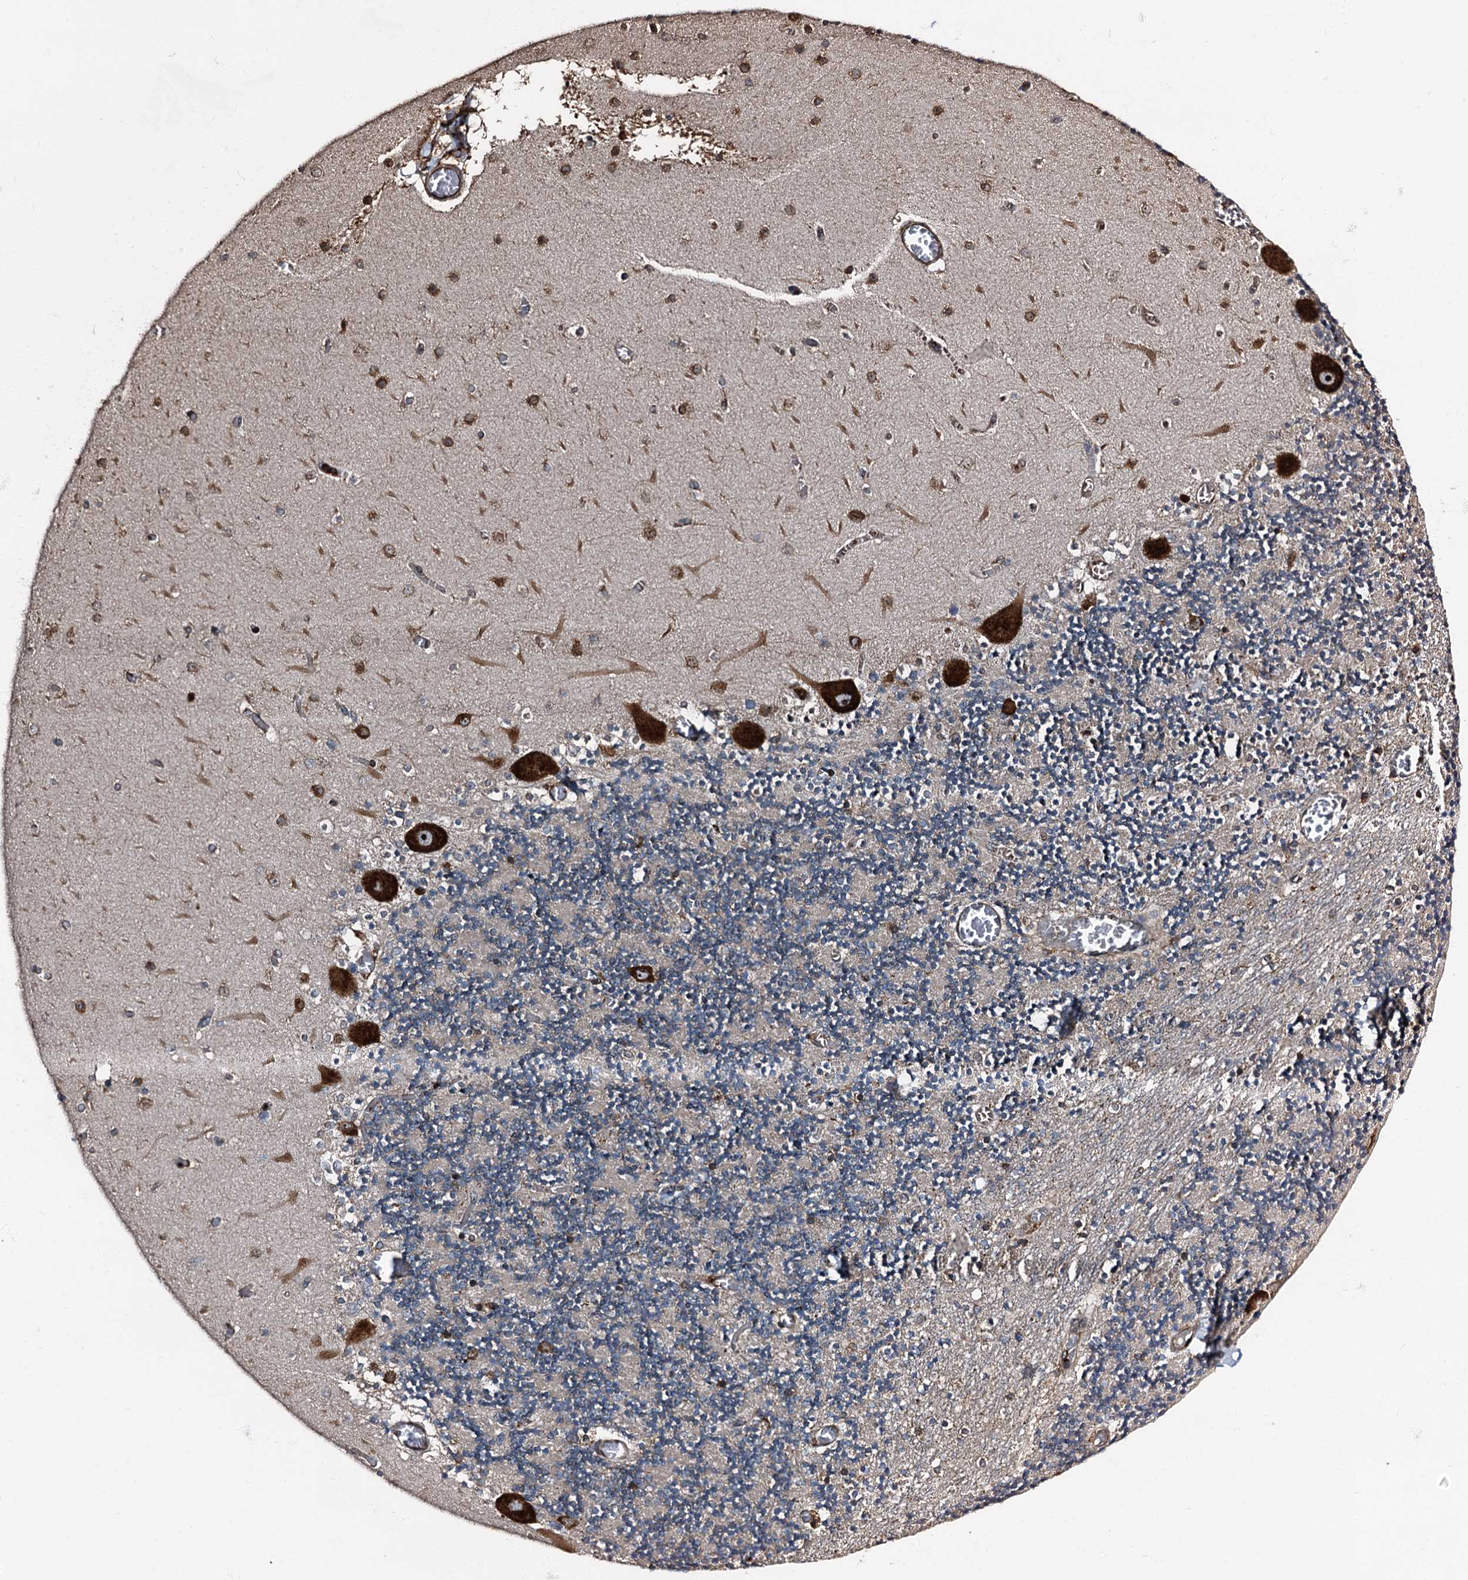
{"staining": {"intensity": "moderate", "quantity": "<25%", "location": "cytoplasmic/membranous"}, "tissue": "cerebellum", "cell_type": "Cells in granular layer", "image_type": "normal", "snomed": [{"axis": "morphology", "description": "Normal tissue, NOS"}, {"axis": "topography", "description": "Cerebellum"}], "caption": "The photomicrograph shows immunohistochemical staining of benign cerebellum. There is moderate cytoplasmic/membranous expression is identified in about <25% of cells in granular layer. (Stains: DAB in brown, nuclei in blue, Microscopy: brightfield microscopy at high magnification).", "gene": "ATP2C1", "patient": {"sex": "female", "age": 28}}